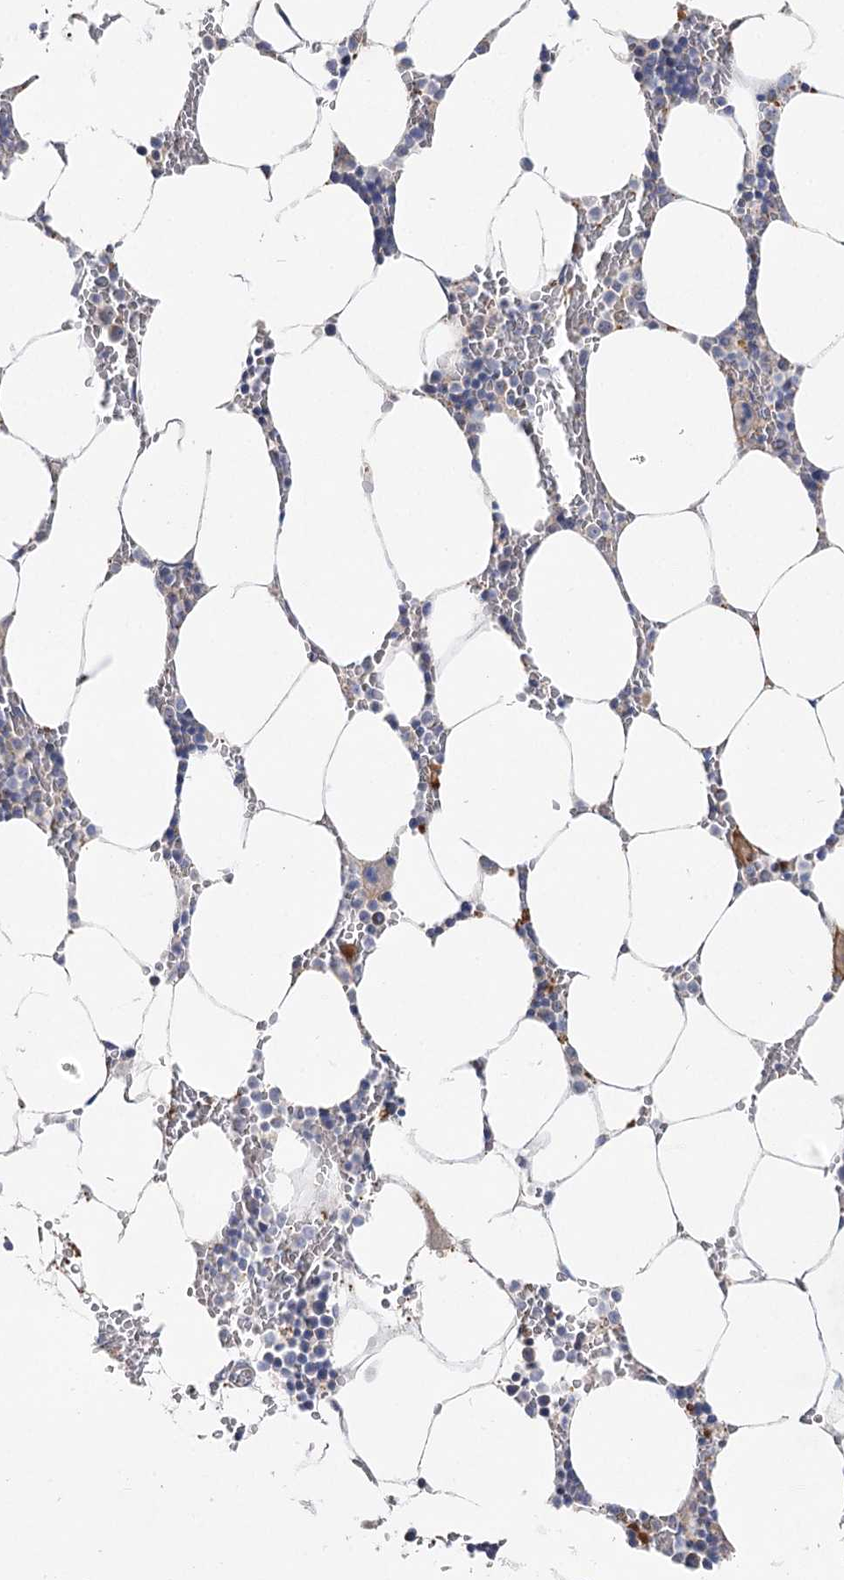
{"staining": {"intensity": "weak", "quantity": "<25%", "location": "cytoplasmic/membranous"}, "tissue": "bone marrow", "cell_type": "Hematopoietic cells", "image_type": "normal", "snomed": [{"axis": "morphology", "description": "Normal tissue, NOS"}, {"axis": "topography", "description": "Bone marrow"}], "caption": "Bone marrow stained for a protein using immunohistochemistry (IHC) demonstrates no positivity hematopoietic cells.", "gene": "TMEM187", "patient": {"sex": "male", "age": 70}}